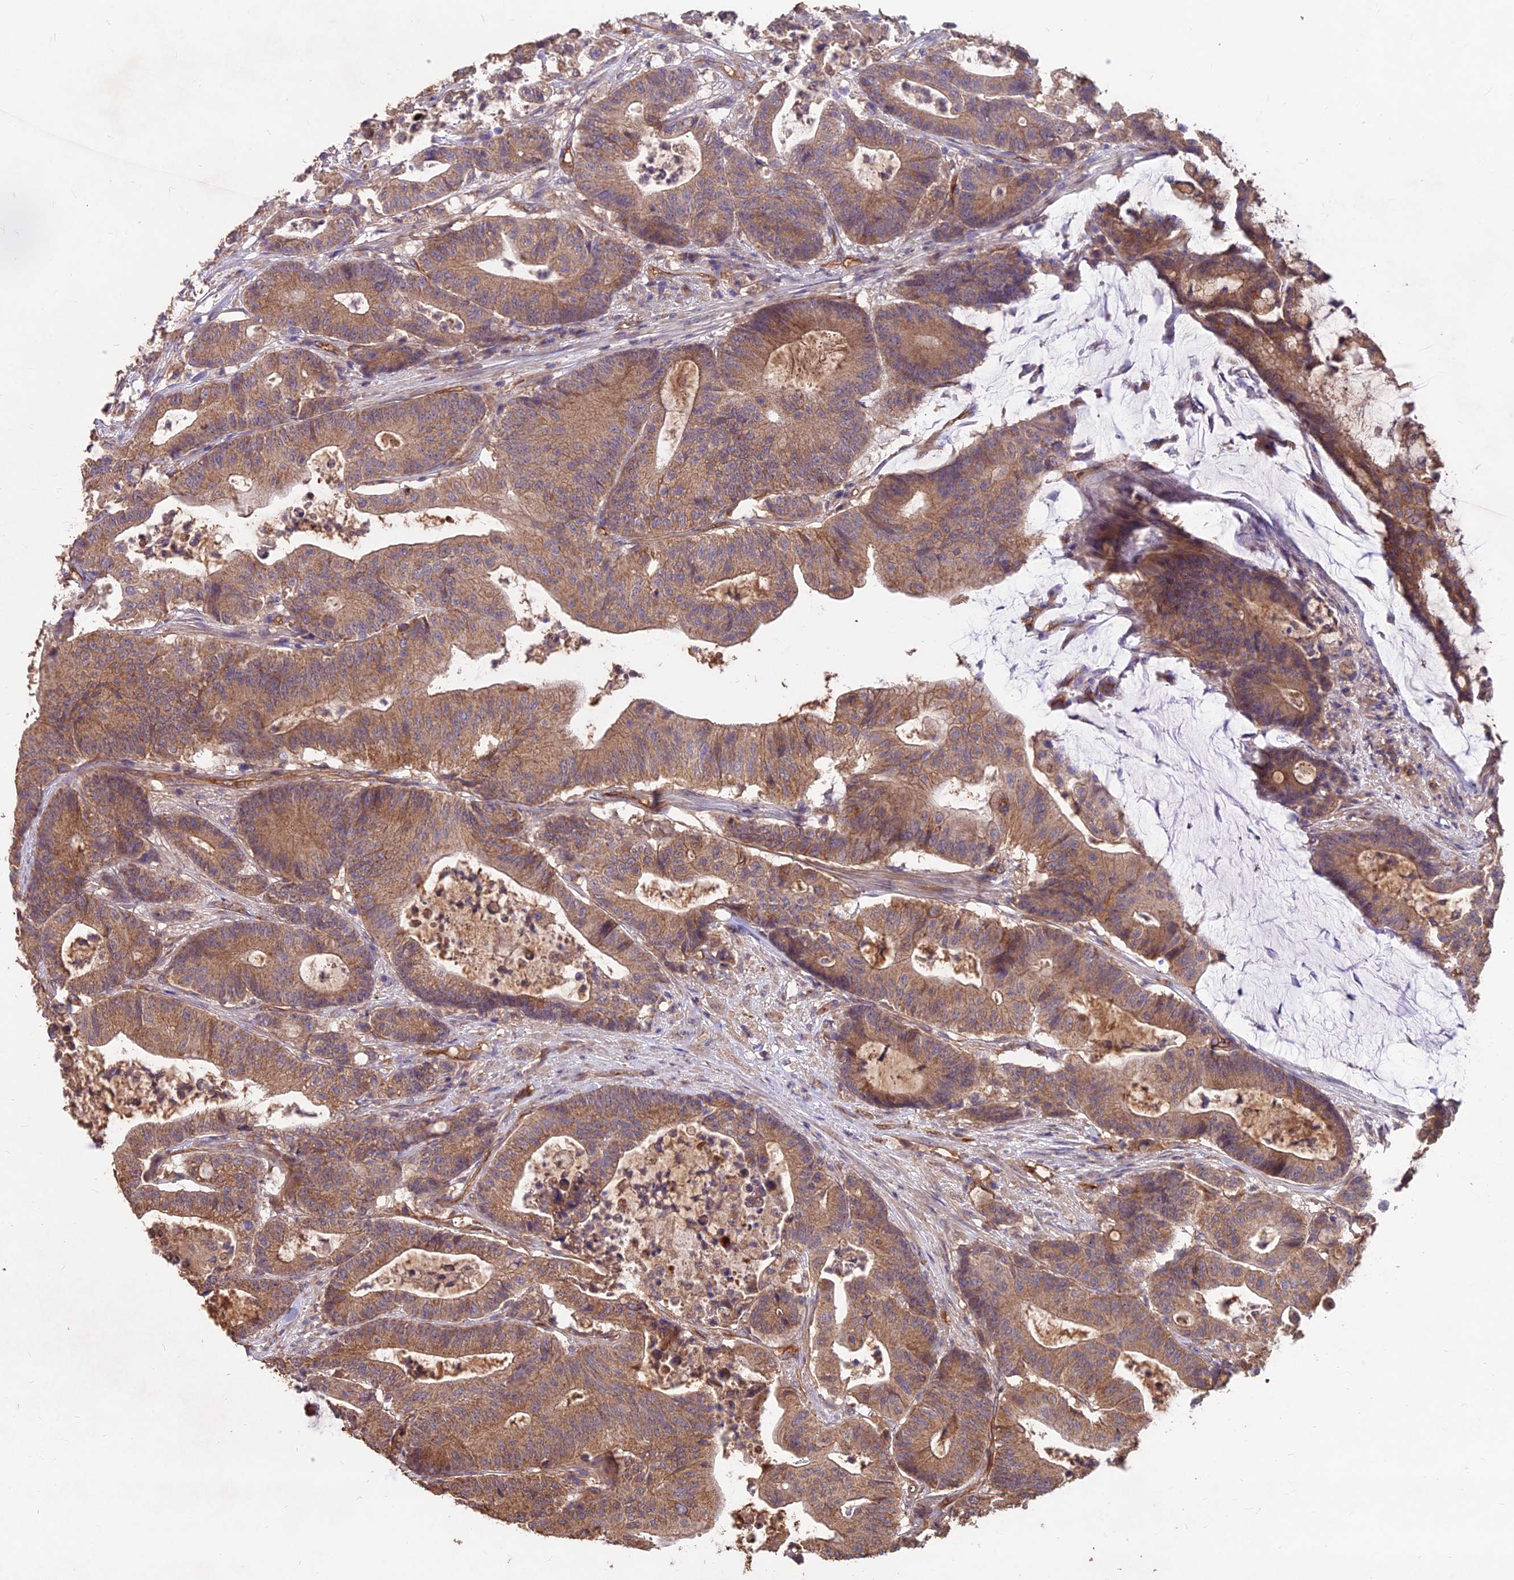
{"staining": {"intensity": "moderate", "quantity": ">75%", "location": "cytoplasmic/membranous"}, "tissue": "colorectal cancer", "cell_type": "Tumor cells", "image_type": "cancer", "snomed": [{"axis": "morphology", "description": "Adenocarcinoma, NOS"}, {"axis": "topography", "description": "Colon"}], "caption": "The histopathology image reveals immunohistochemical staining of colorectal cancer. There is moderate cytoplasmic/membranous staining is appreciated in approximately >75% of tumor cells.", "gene": "CEMIP2", "patient": {"sex": "female", "age": 84}}